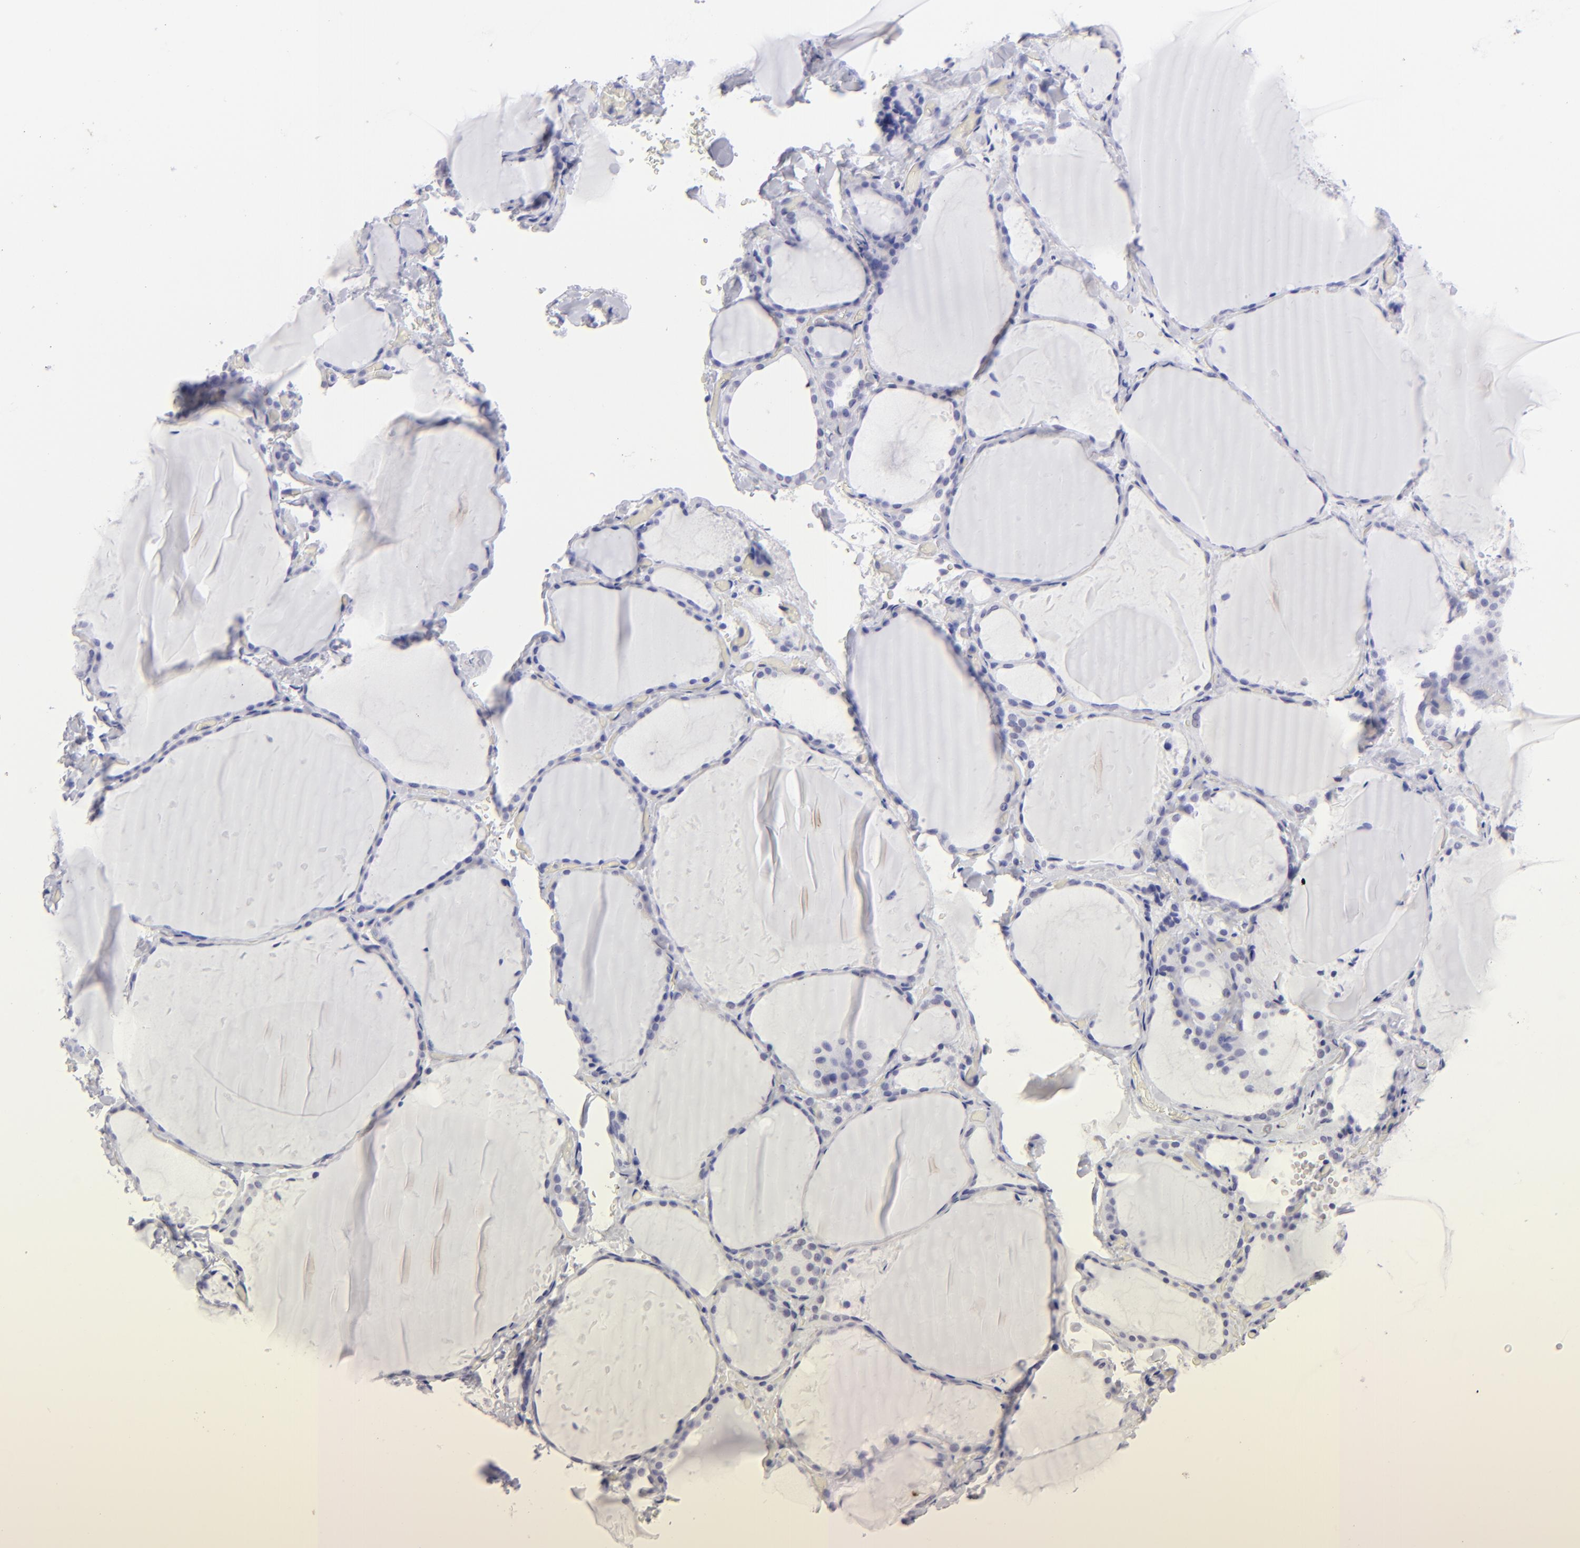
{"staining": {"intensity": "negative", "quantity": "none", "location": "none"}, "tissue": "thyroid gland", "cell_type": "Glandular cells", "image_type": "normal", "snomed": [{"axis": "morphology", "description": "Normal tissue, NOS"}, {"axis": "topography", "description": "Thyroid gland"}], "caption": "DAB immunohistochemical staining of unremarkable human thyroid gland exhibits no significant expression in glandular cells.", "gene": "MITF", "patient": {"sex": "female", "age": 22}}